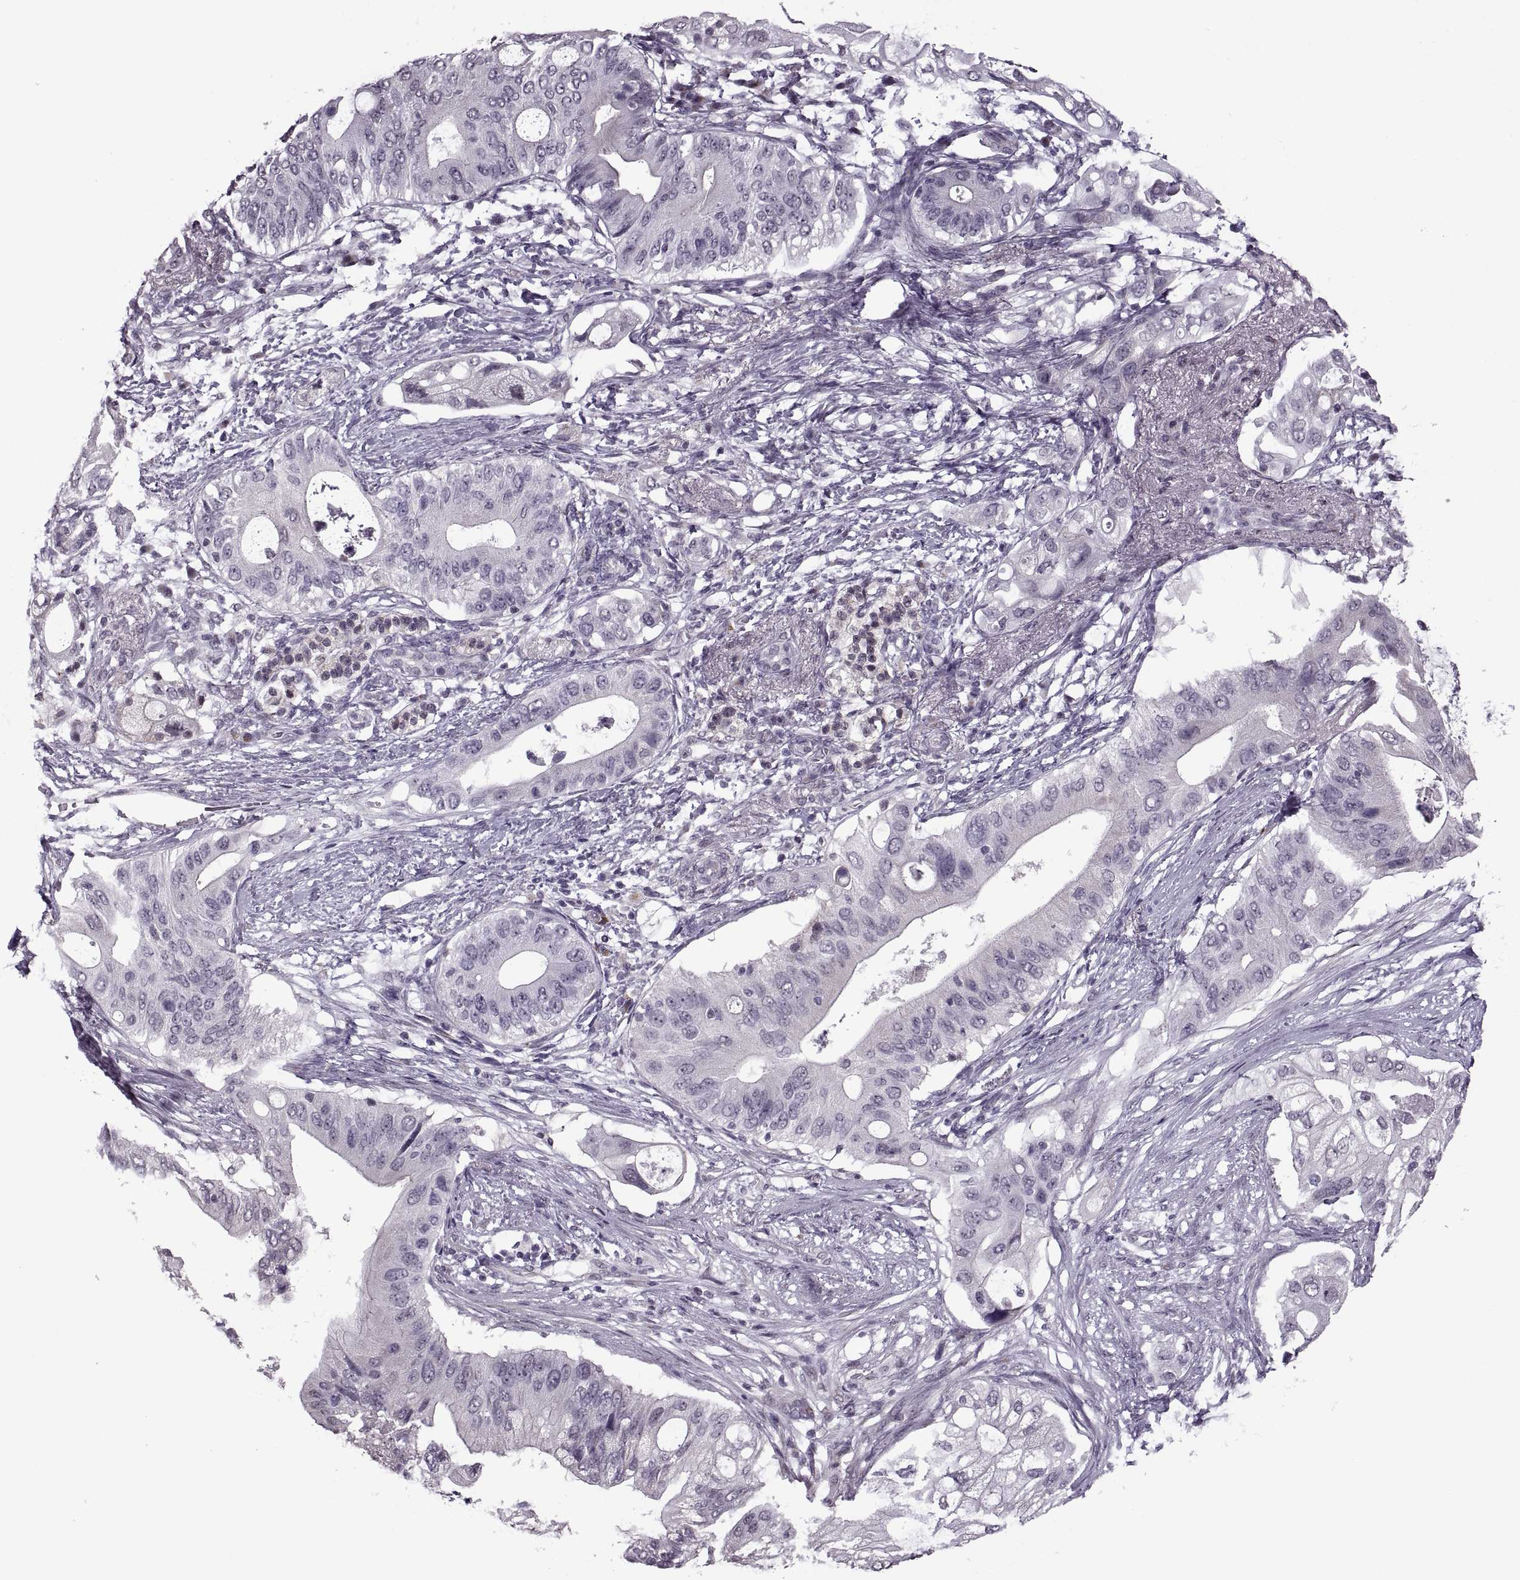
{"staining": {"intensity": "negative", "quantity": "none", "location": "none"}, "tissue": "pancreatic cancer", "cell_type": "Tumor cells", "image_type": "cancer", "snomed": [{"axis": "morphology", "description": "Adenocarcinoma, NOS"}, {"axis": "topography", "description": "Pancreas"}], "caption": "This histopathology image is of pancreatic cancer (adenocarcinoma) stained with immunohistochemistry to label a protein in brown with the nuclei are counter-stained blue. There is no staining in tumor cells.", "gene": "PRSS37", "patient": {"sex": "female", "age": 72}}